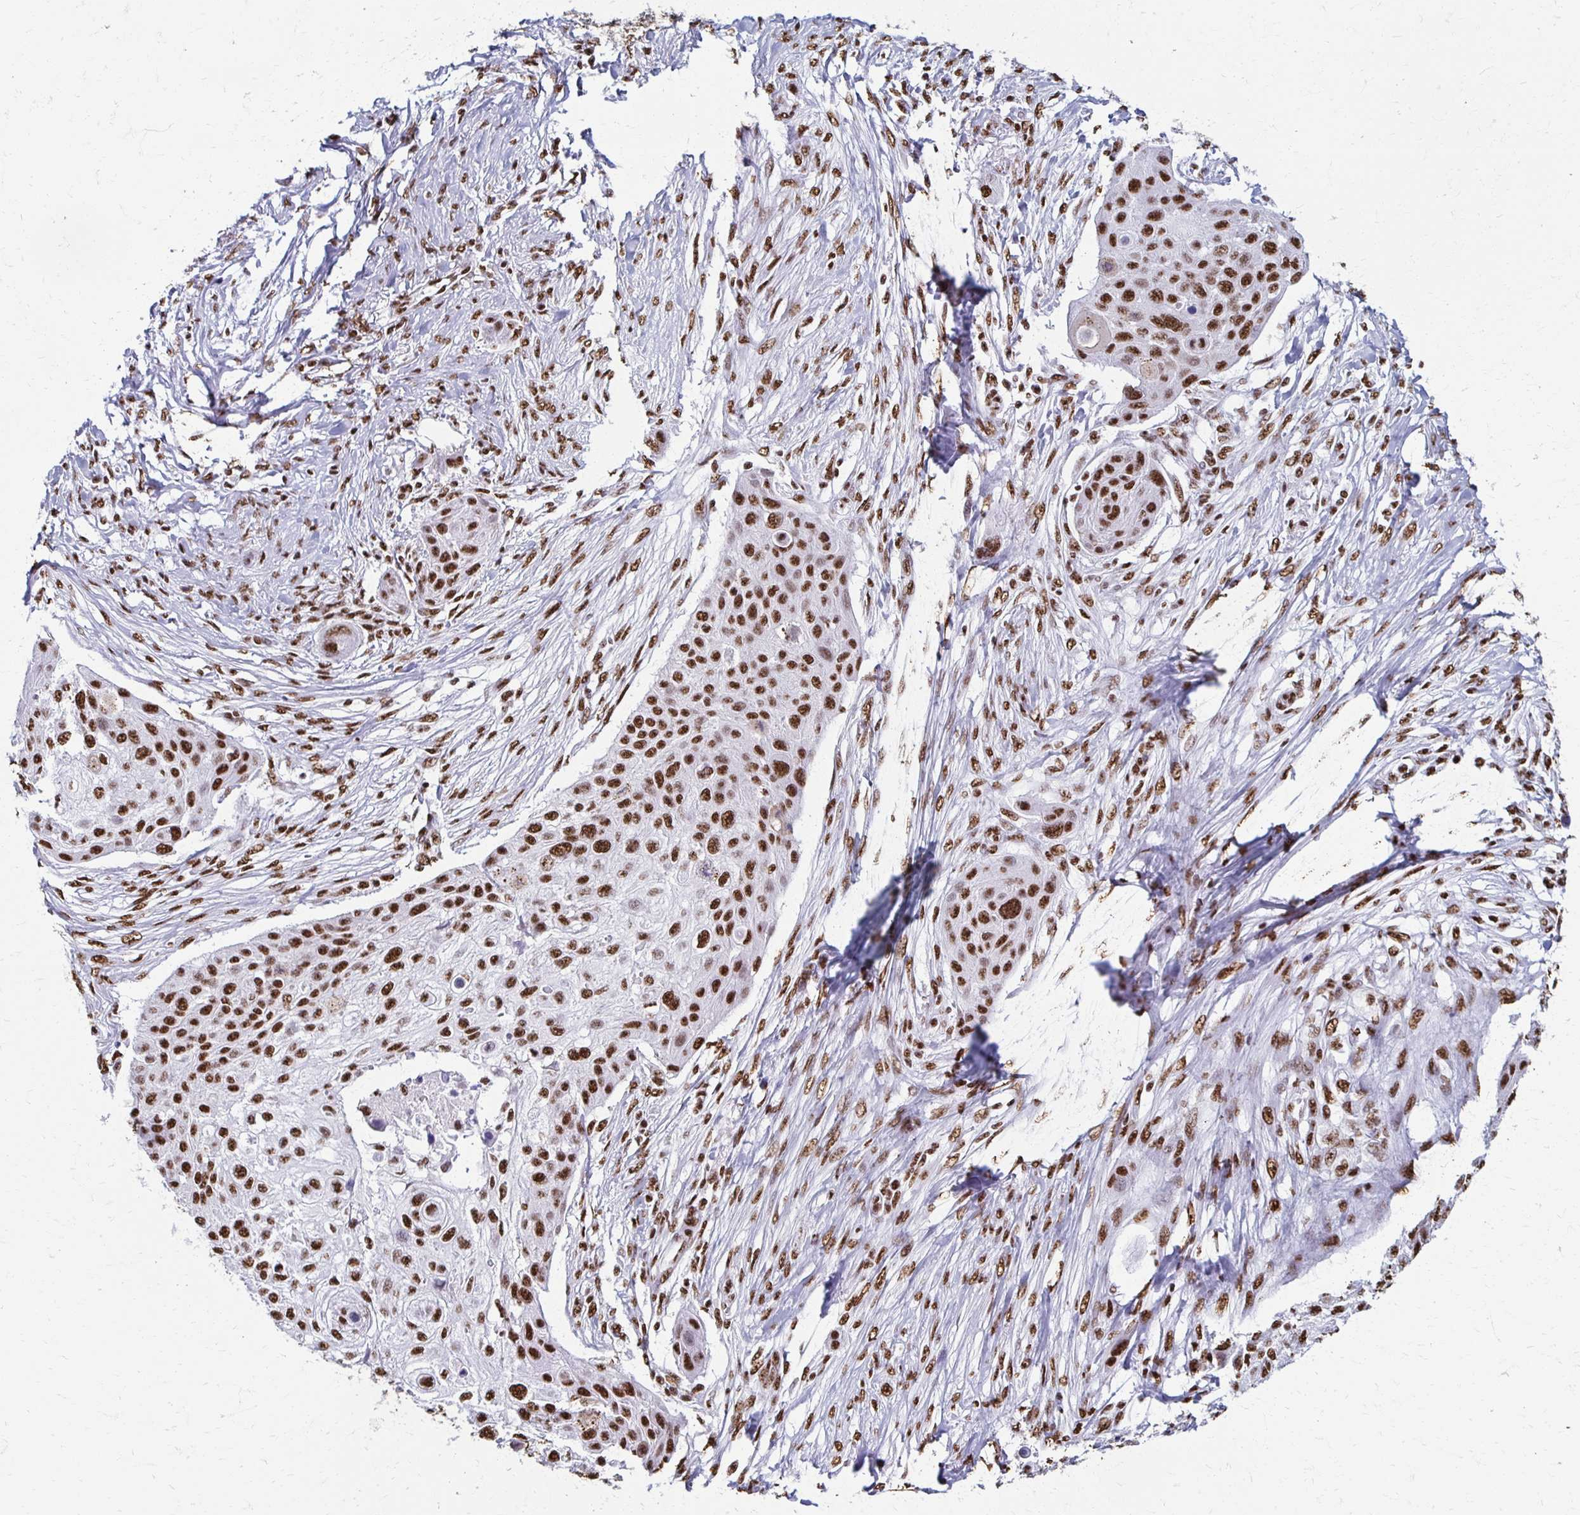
{"staining": {"intensity": "strong", "quantity": ">75%", "location": "nuclear"}, "tissue": "skin cancer", "cell_type": "Tumor cells", "image_type": "cancer", "snomed": [{"axis": "morphology", "description": "Squamous cell carcinoma, NOS"}, {"axis": "topography", "description": "Skin"}], "caption": "This is an image of immunohistochemistry staining of skin cancer (squamous cell carcinoma), which shows strong expression in the nuclear of tumor cells.", "gene": "NONO", "patient": {"sex": "female", "age": 87}}